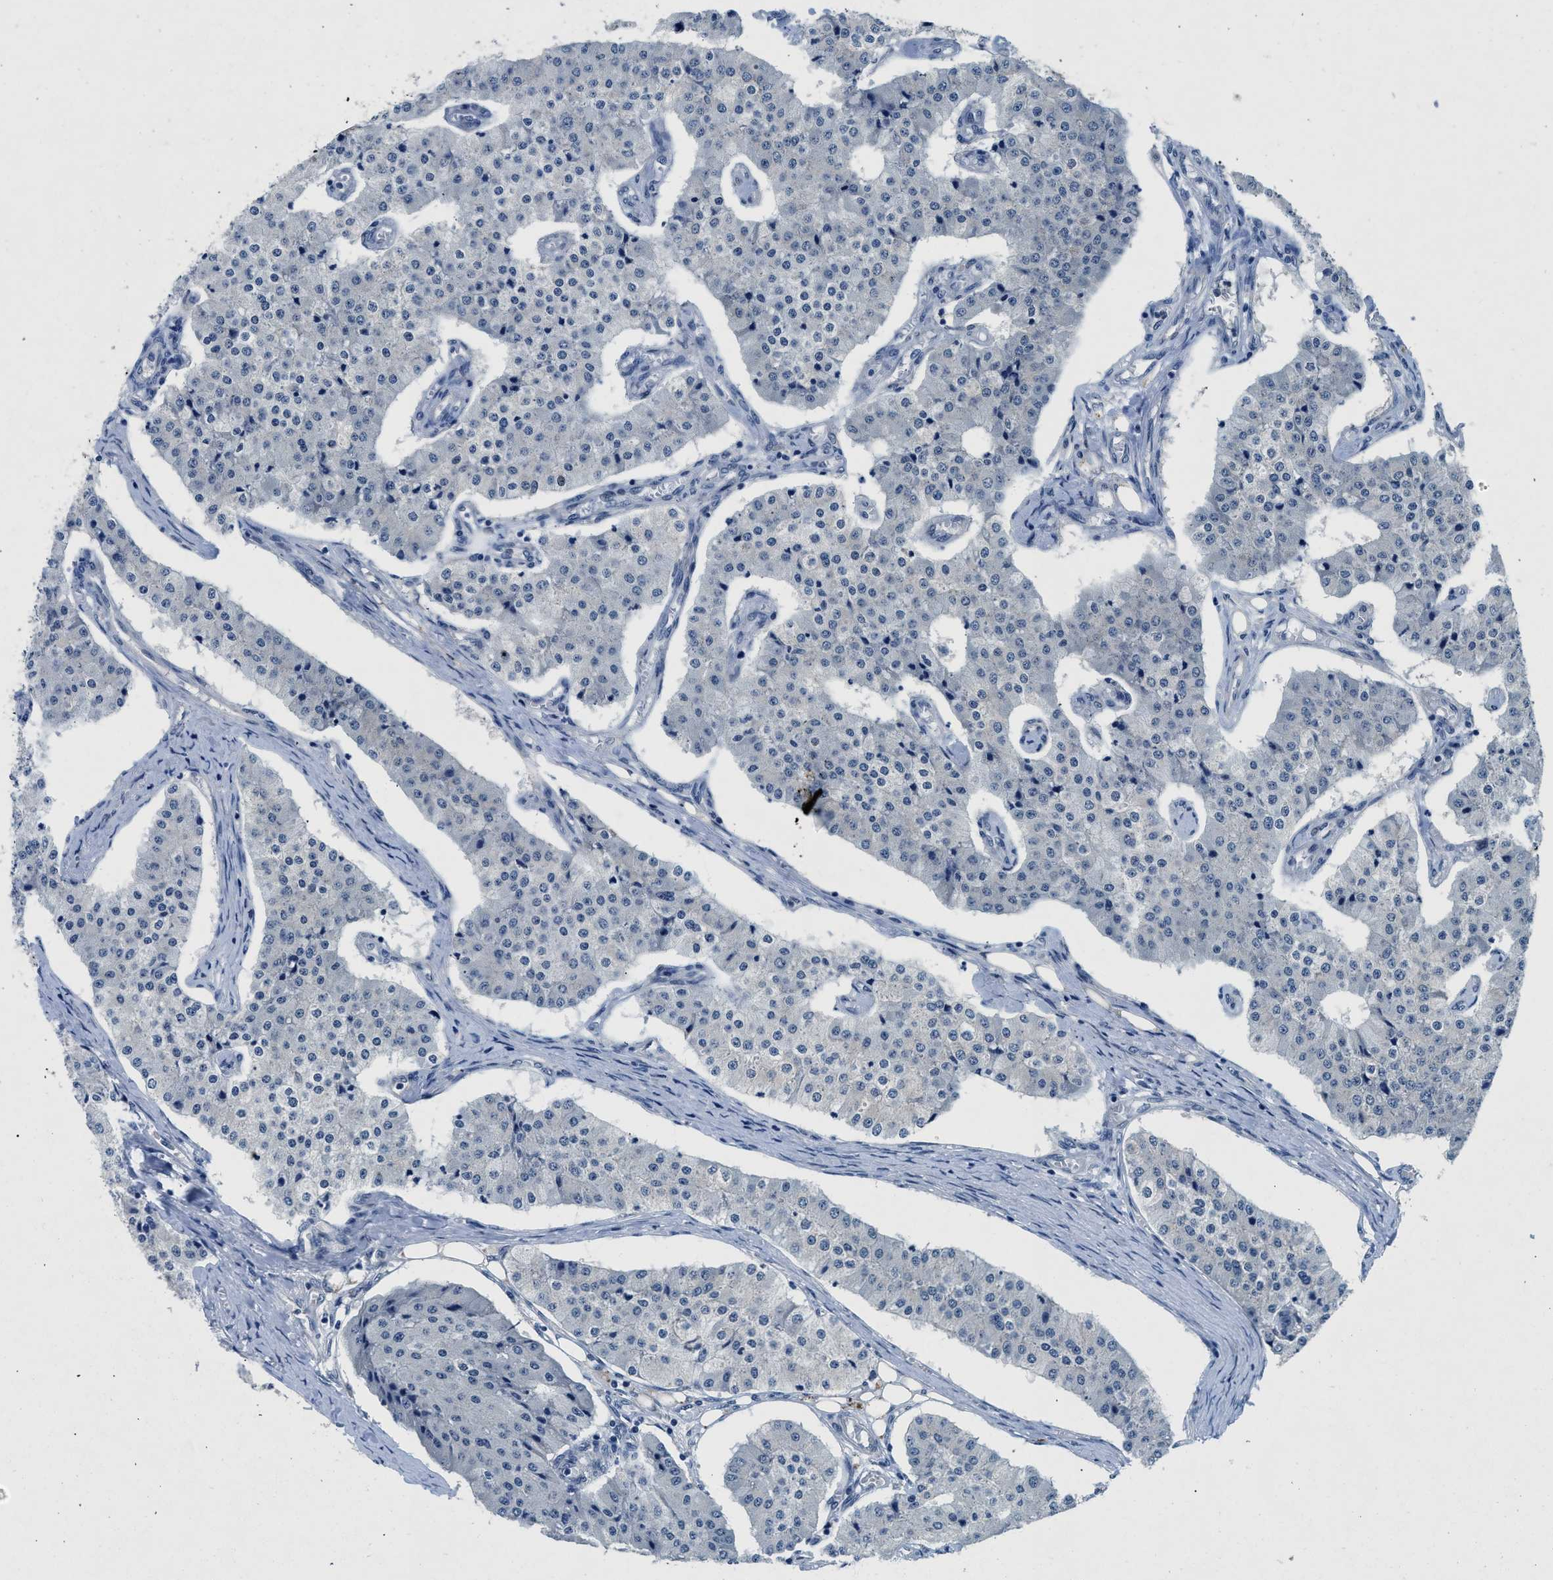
{"staining": {"intensity": "negative", "quantity": "none", "location": "none"}, "tissue": "carcinoid", "cell_type": "Tumor cells", "image_type": "cancer", "snomed": [{"axis": "morphology", "description": "Carcinoid, malignant, NOS"}, {"axis": "topography", "description": "Colon"}], "caption": "DAB immunohistochemical staining of malignant carcinoid exhibits no significant expression in tumor cells.", "gene": "COPS2", "patient": {"sex": "female", "age": 52}}